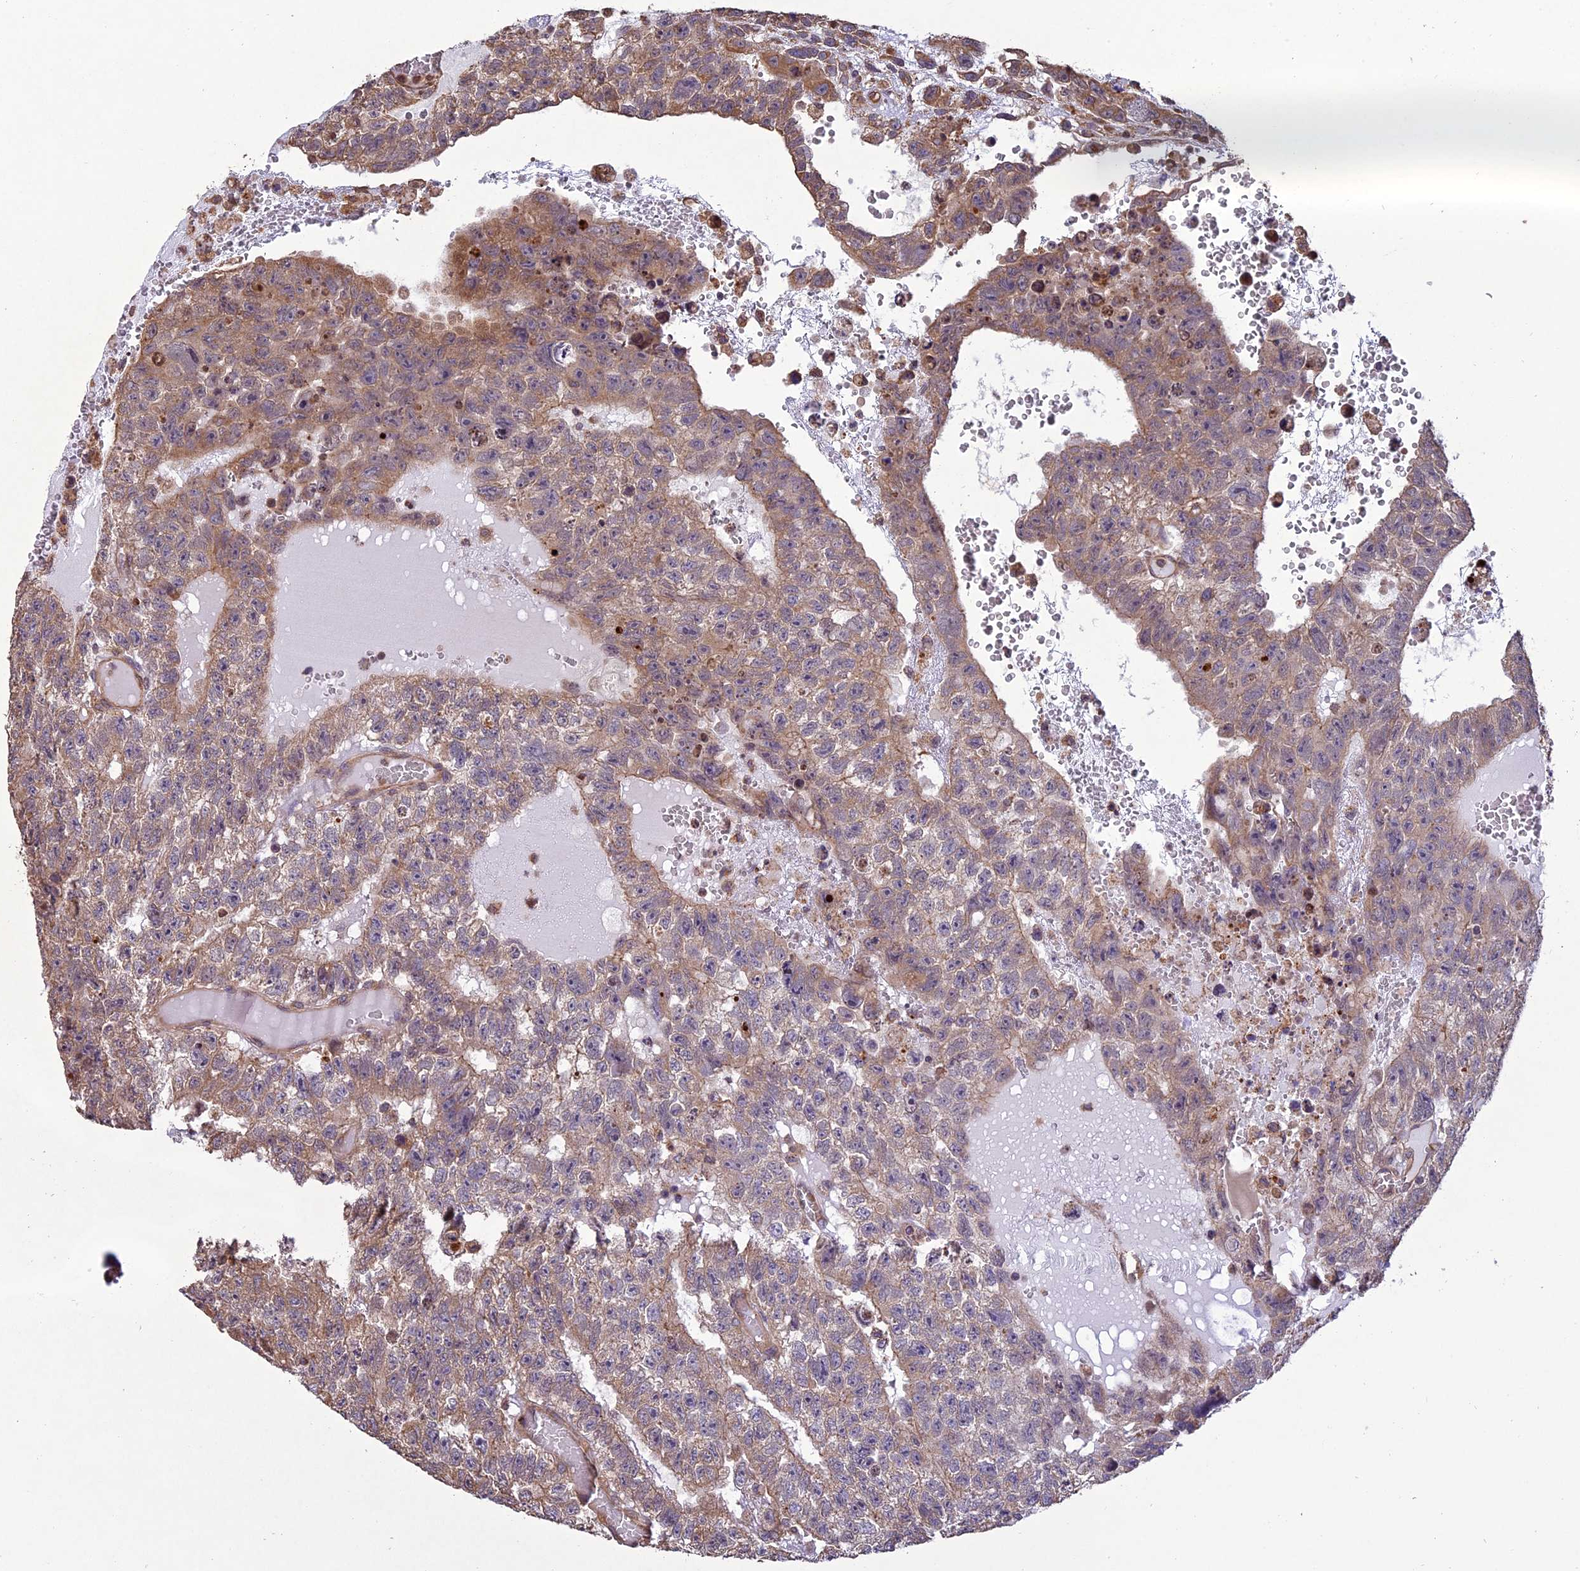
{"staining": {"intensity": "weak", "quantity": "25%-75%", "location": "cytoplasmic/membranous"}, "tissue": "testis cancer", "cell_type": "Tumor cells", "image_type": "cancer", "snomed": [{"axis": "morphology", "description": "Carcinoma, Embryonal, NOS"}, {"axis": "topography", "description": "Testis"}], "caption": "Immunohistochemistry (IHC) image of neoplastic tissue: human testis cancer (embryonal carcinoma) stained using IHC reveals low levels of weak protein expression localized specifically in the cytoplasmic/membranous of tumor cells, appearing as a cytoplasmic/membranous brown color.", "gene": "CHMP2A", "patient": {"sex": "male", "age": 26}}